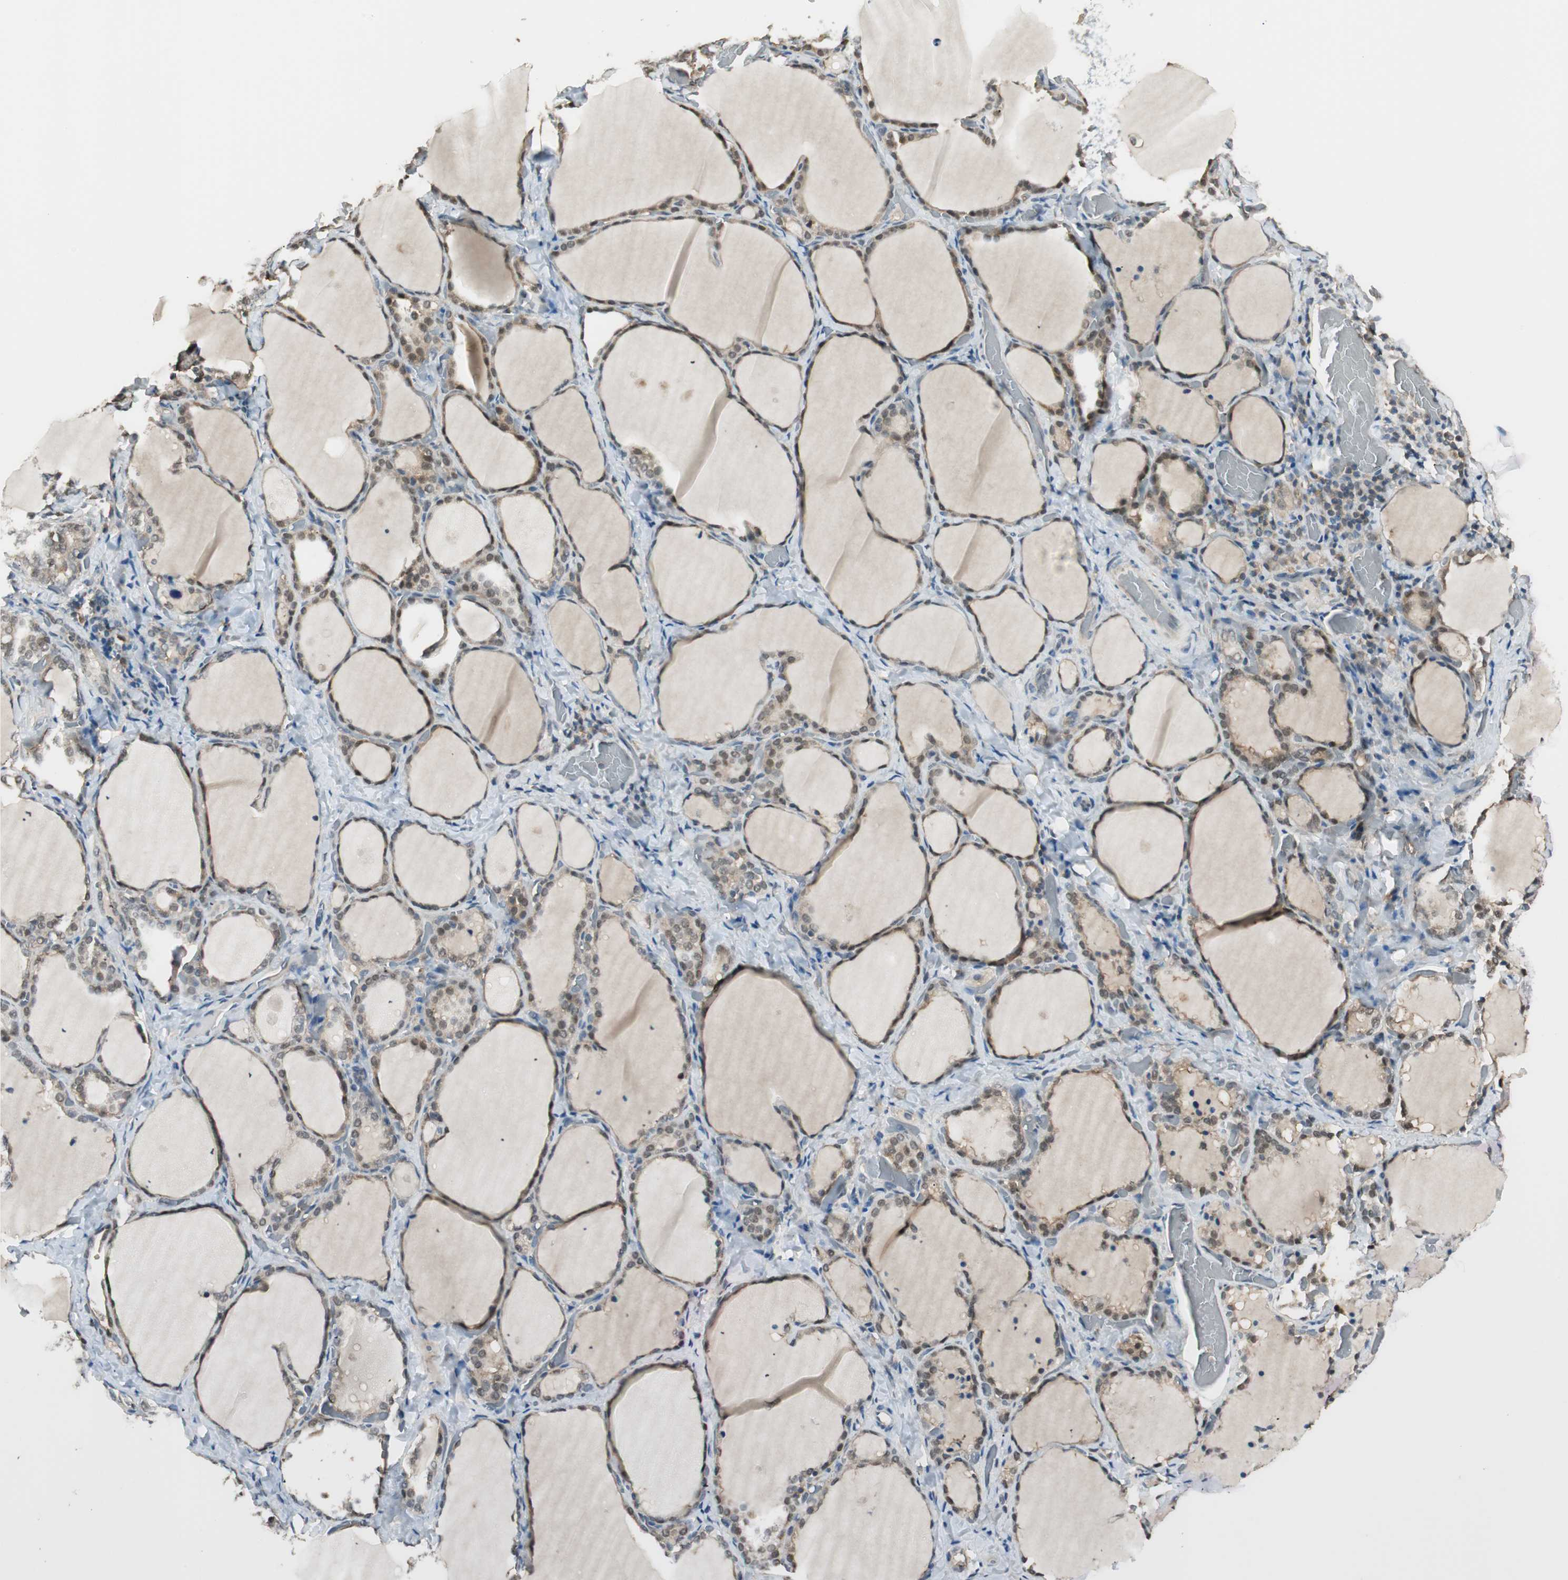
{"staining": {"intensity": "moderate", "quantity": "25%-75%", "location": "nuclear"}, "tissue": "thyroid gland", "cell_type": "Glandular cells", "image_type": "normal", "snomed": [{"axis": "morphology", "description": "Normal tissue, NOS"}, {"axis": "morphology", "description": "Papillary adenocarcinoma, NOS"}, {"axis": "topography", "description": "Thyroid gland"}], "caption": "Immunohistochemistry micrograph of benign thyroid gland: thyroid gland stained using immunohistochemistry reveals medium levels of moderate protein expression localized specifically in the nuclear of glandular cells, appearing as a nuclear brown color.", "gene": "USP5", "patient": {"sex": "female", "age": 30}}